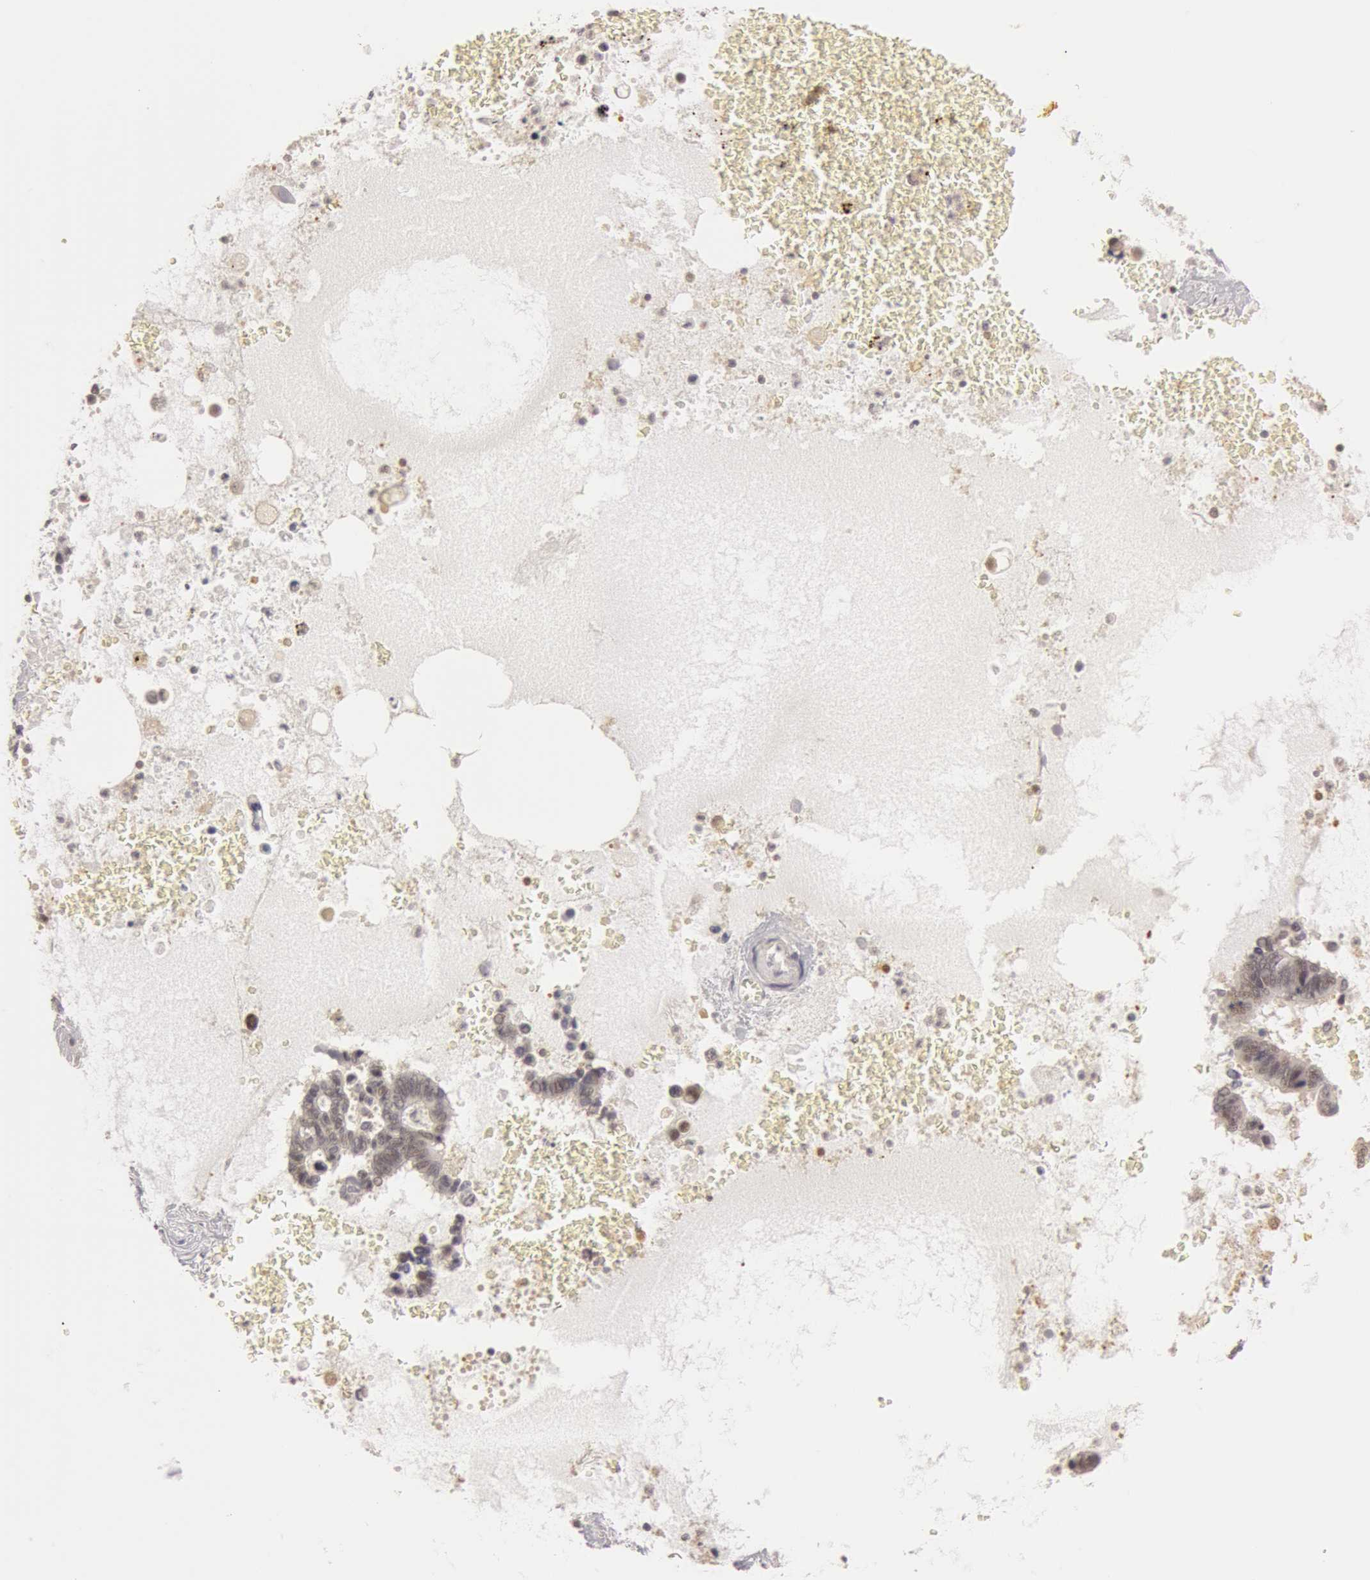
{"staining": {"intensity": "weak", "quantity": "<25%", "location": "nuclear"}, "tissue": "pancreatic cancer", "cell_type": "Tumor cells", "image_type": "cancer", "snomed": [{"axis": "morphology", "description": "Adenocarcinoma, NOS"}, {"axis": "topography", "description": "Pancreas"}], "caption": "Tumor cells show no significant protein expression in pancreatic adenocarcinoma.", "gene": "OASL", "patient": {"sex": "female", "age": 70}}